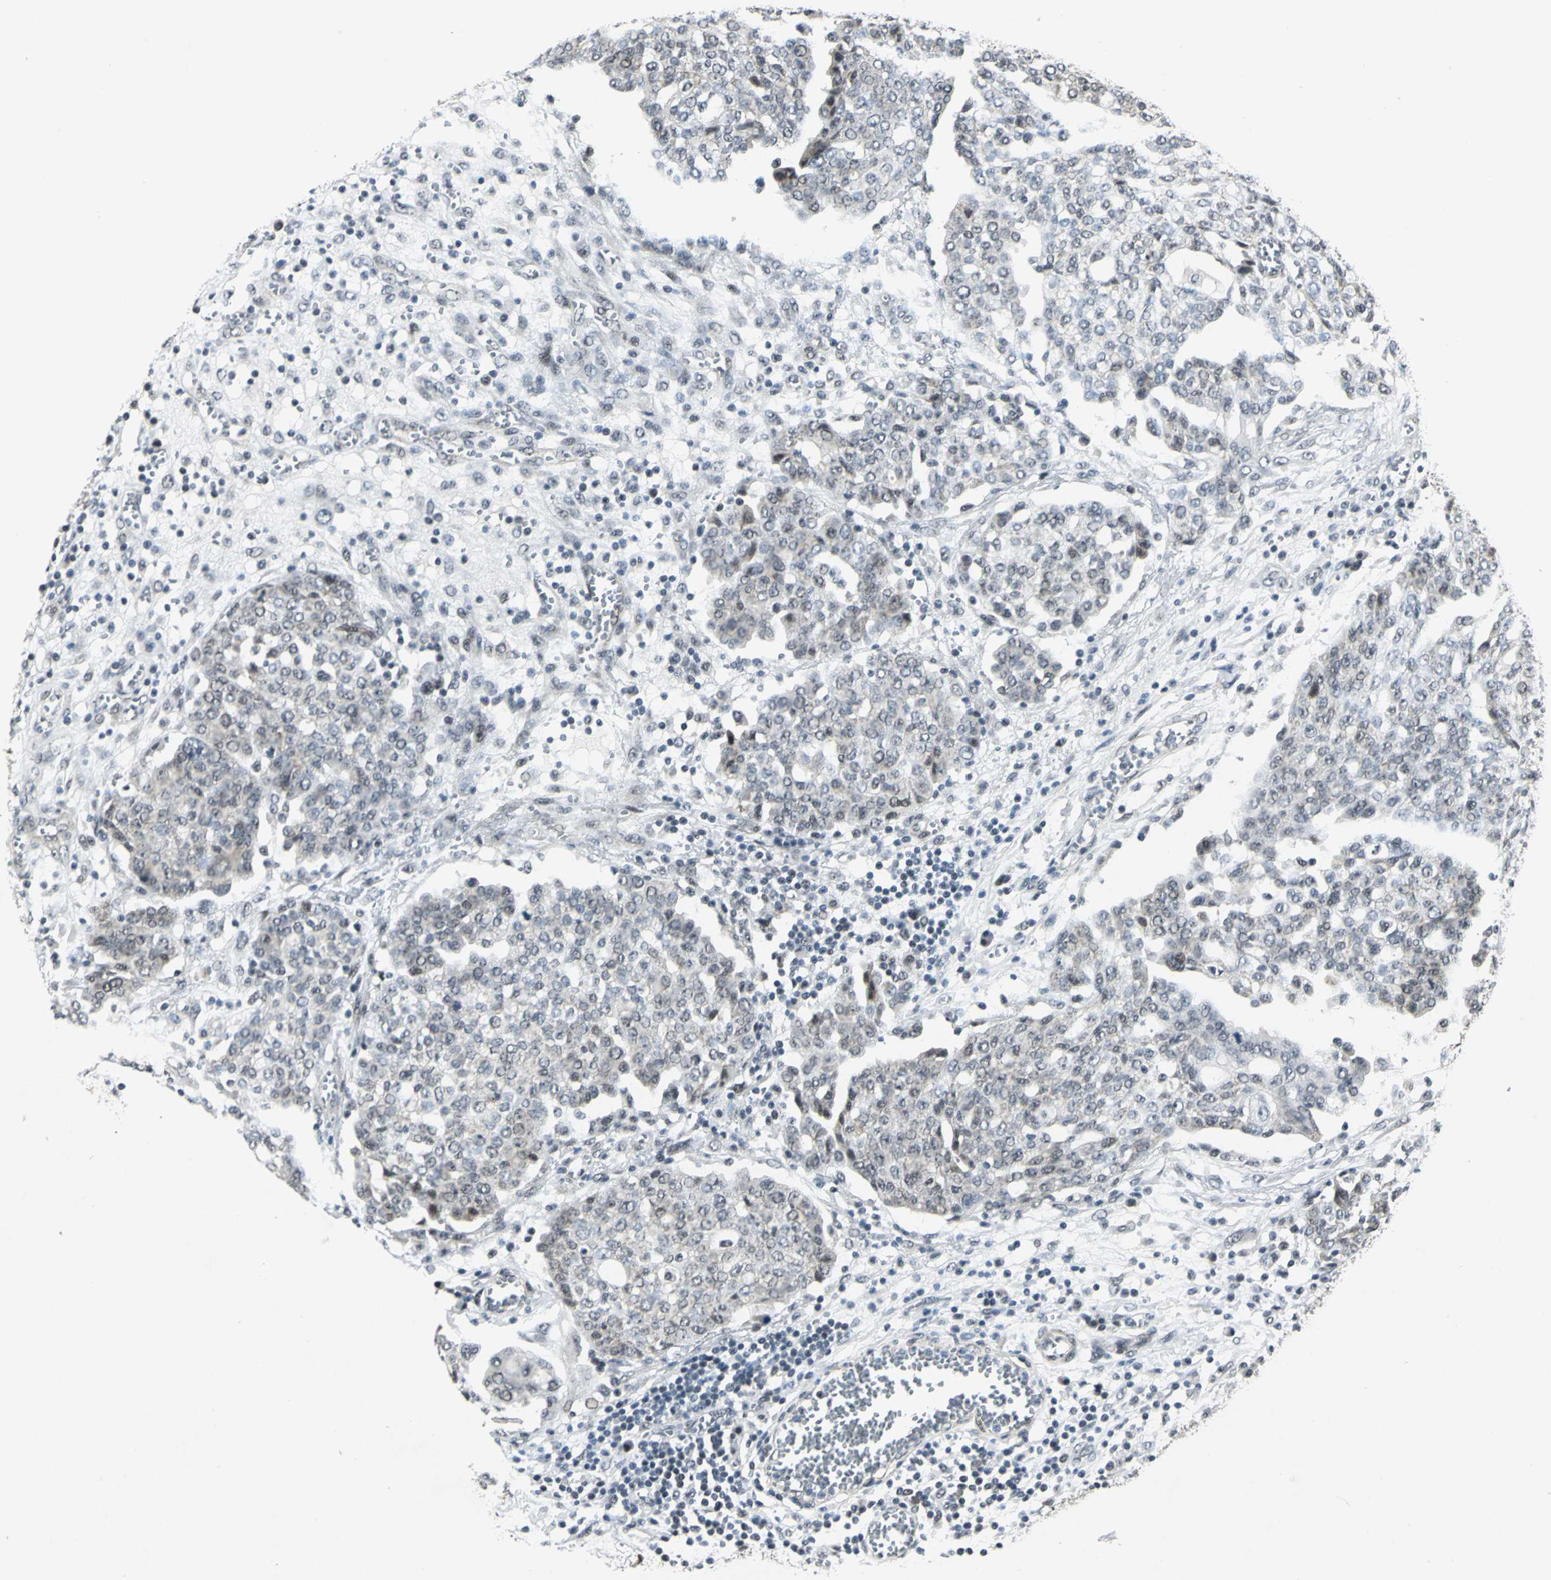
{"staining": {"intensity": "weak", "quantity": "<25%", "location": "cytoplasmic/membranous"}, "tissue": "ovarian cancer", "cell_type": "Tumor cells", "image_type": "cancer", "snomed": [{"axis": "morphology", "description": "Cystadenocarcinoma, serous, NOS"}, {"axis": "topography", "description": "Soft tissue"}, {"axis": "topography", "description": "Ovary"}], "caption": "The image displays no staining of tumor cells in serous cystadenocarcinoma (ovarian).", "gene": "MTA1", "patient": {"sex": "female", "age": 57}}